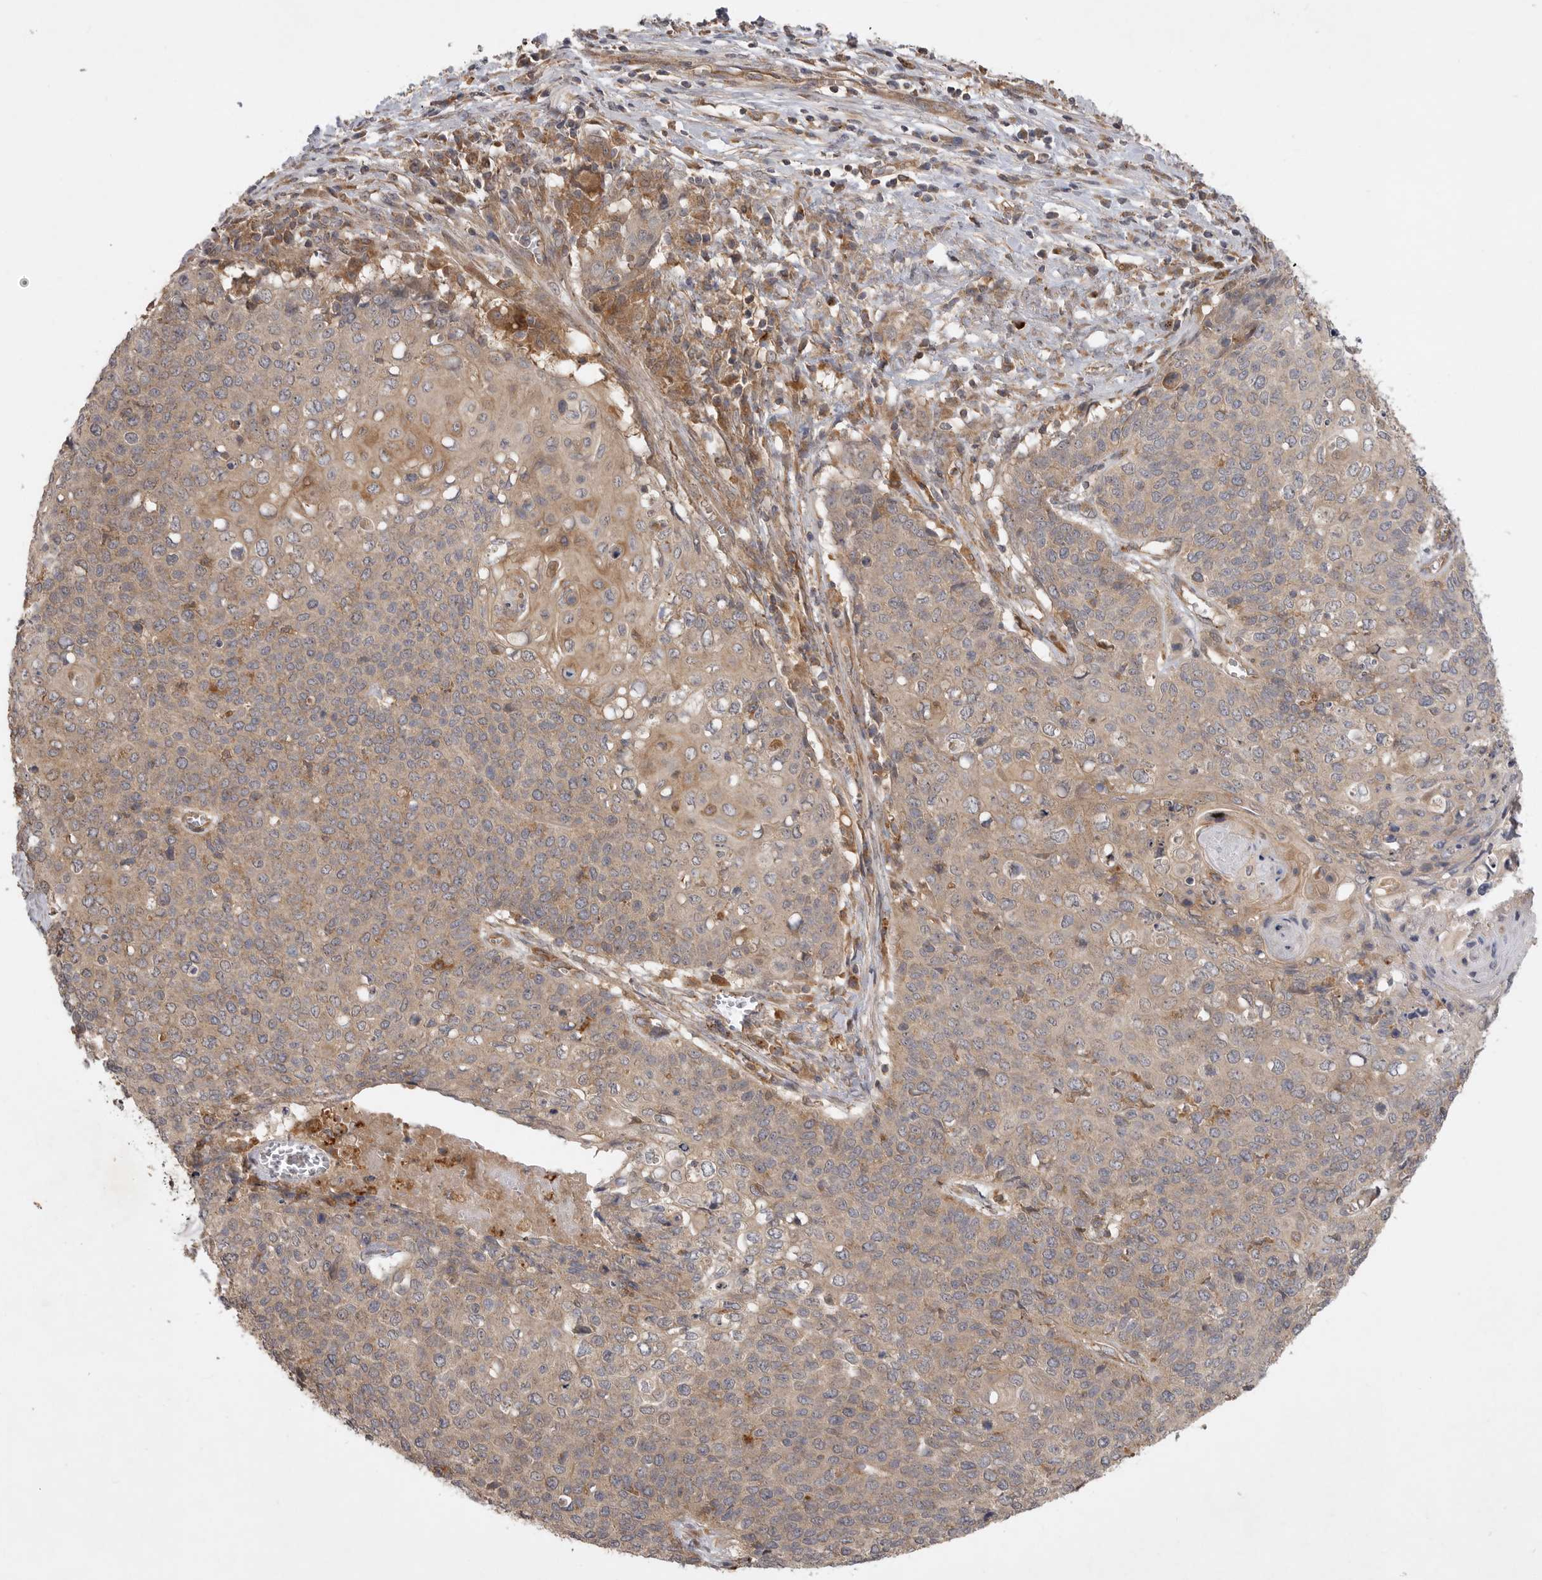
{"staining": {"intensity": "weak", "quantity": ">75%", "location": "cytoplasmic/membranous"}, "tissue": "cervical cancer", "cell_type": "Tumor cells", "image_type": "cancer", "snomed": [{"axis": "morphology", "description": "Squamous cell carcinoma, NOS"}, {"axis": "topography", "description": "Cervix"}], "caption": "Immunohistochemical staining of human cervical cancer (squamous cell carcinoma) exhibits low levels of weak cytoplasmic/membranous positivity in about >75% of tumor cells. (DAB IHC with brightfield microscopy, high magnification).", "gene": "ZNF232", "patient": {"sex": "female", "age": 39}}